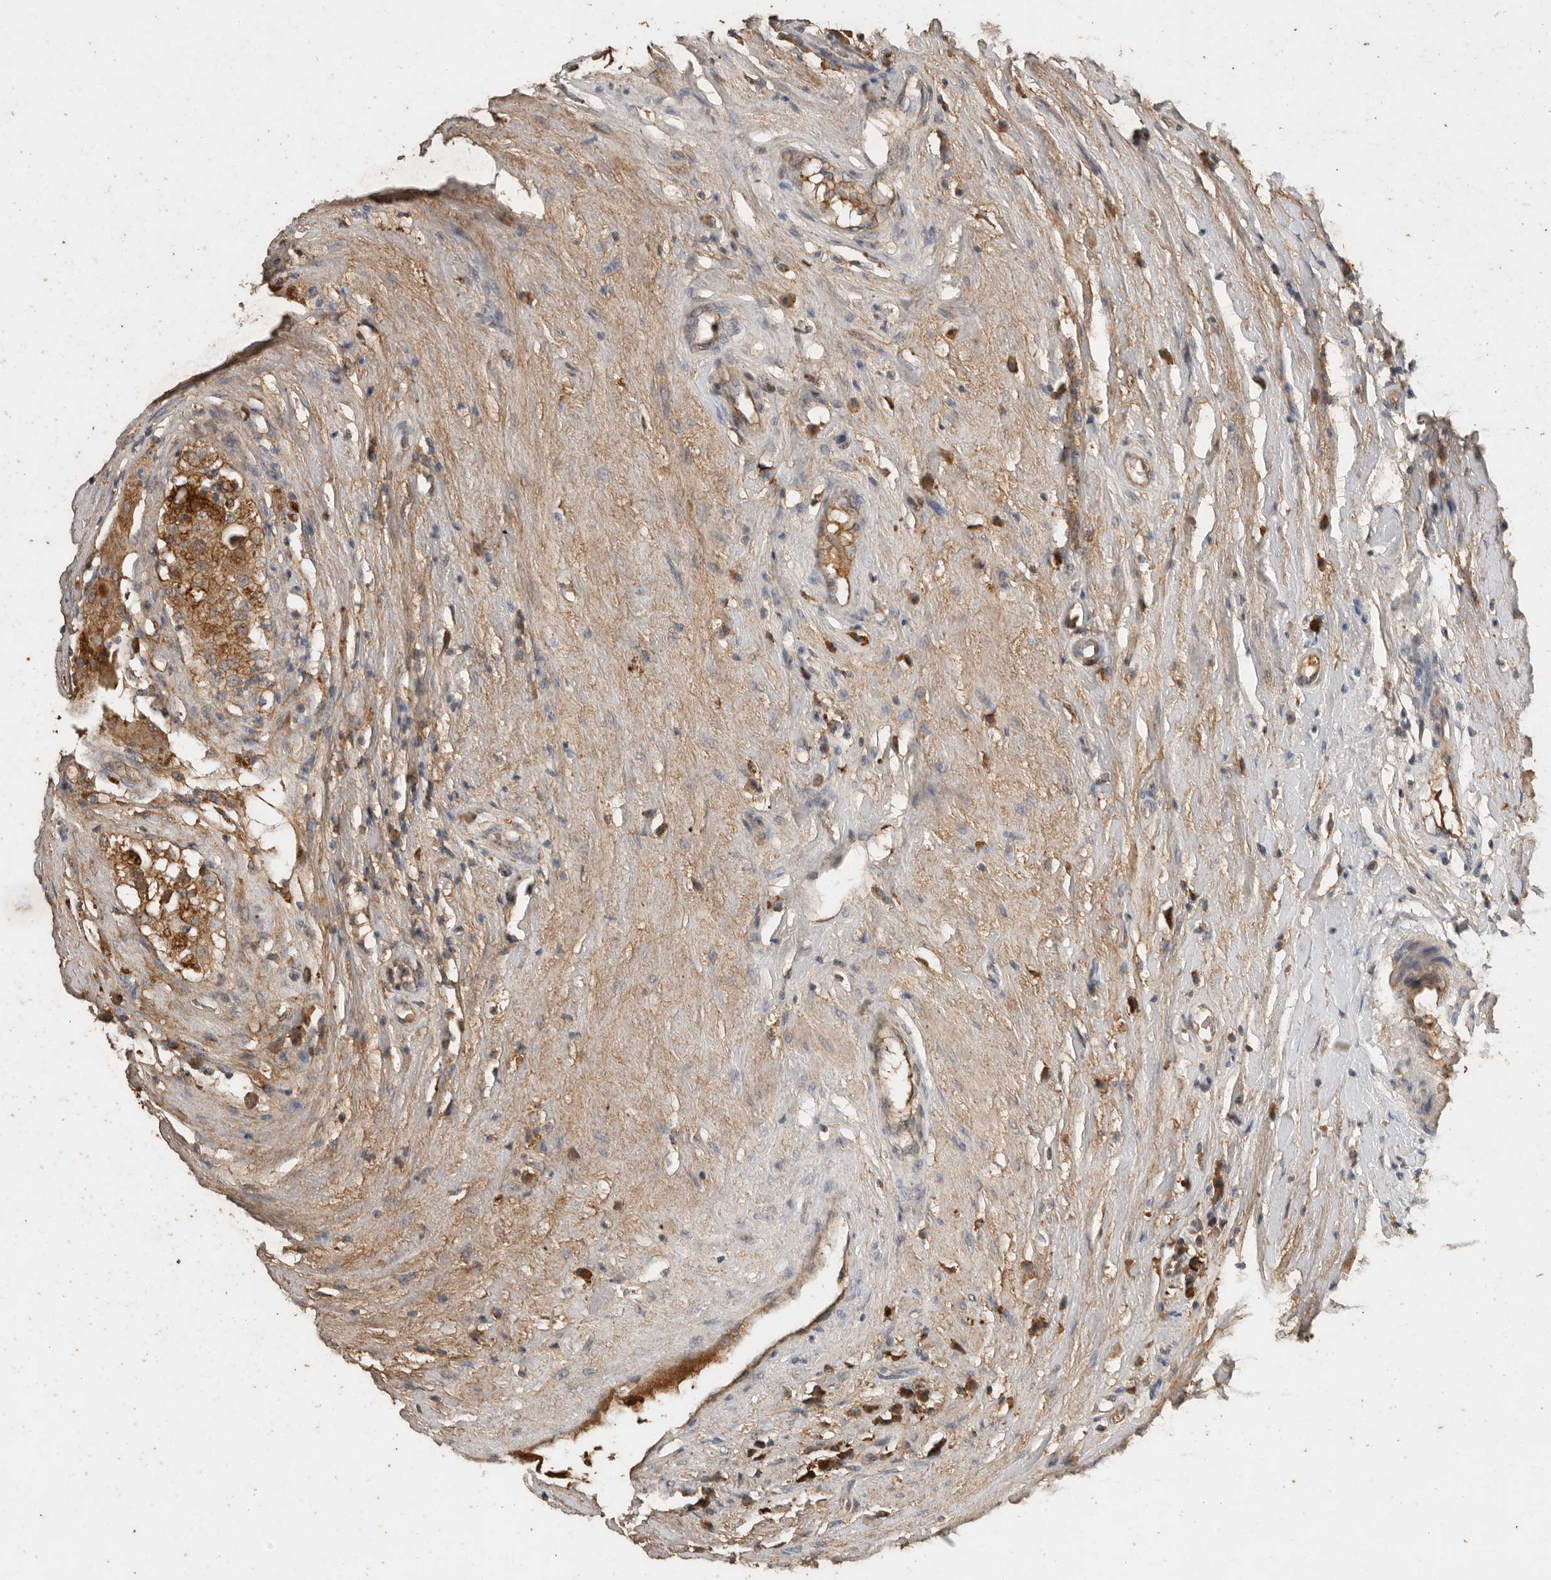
{"staining": {"intensity": "moderate", "quantity": ">75%", "location": "cytoplasmic/membranous"}, "tissue": "epididymis", "cell_type": "Glandular cells", "image_type": "normal", "snomed": [{"axis": "morphology", "description": "Normal tissue, NOS"}, {"axis": "morphology", "description": "Inflammation, NOS"}, {"axis": "topography", "description": "Epididymis"}], "caption": "Immunohistochemical staining of normal epididymis displays medium levels of moderate cytoplasmic/membranous positivity in about >75% of glandular cells. (DAB (3,3'-diaminobenzidine) IHC, brown staining for protein, blue staining for nuclei).", "gene": "CTF1", "patient": {"sex": "male", "age": 84}}